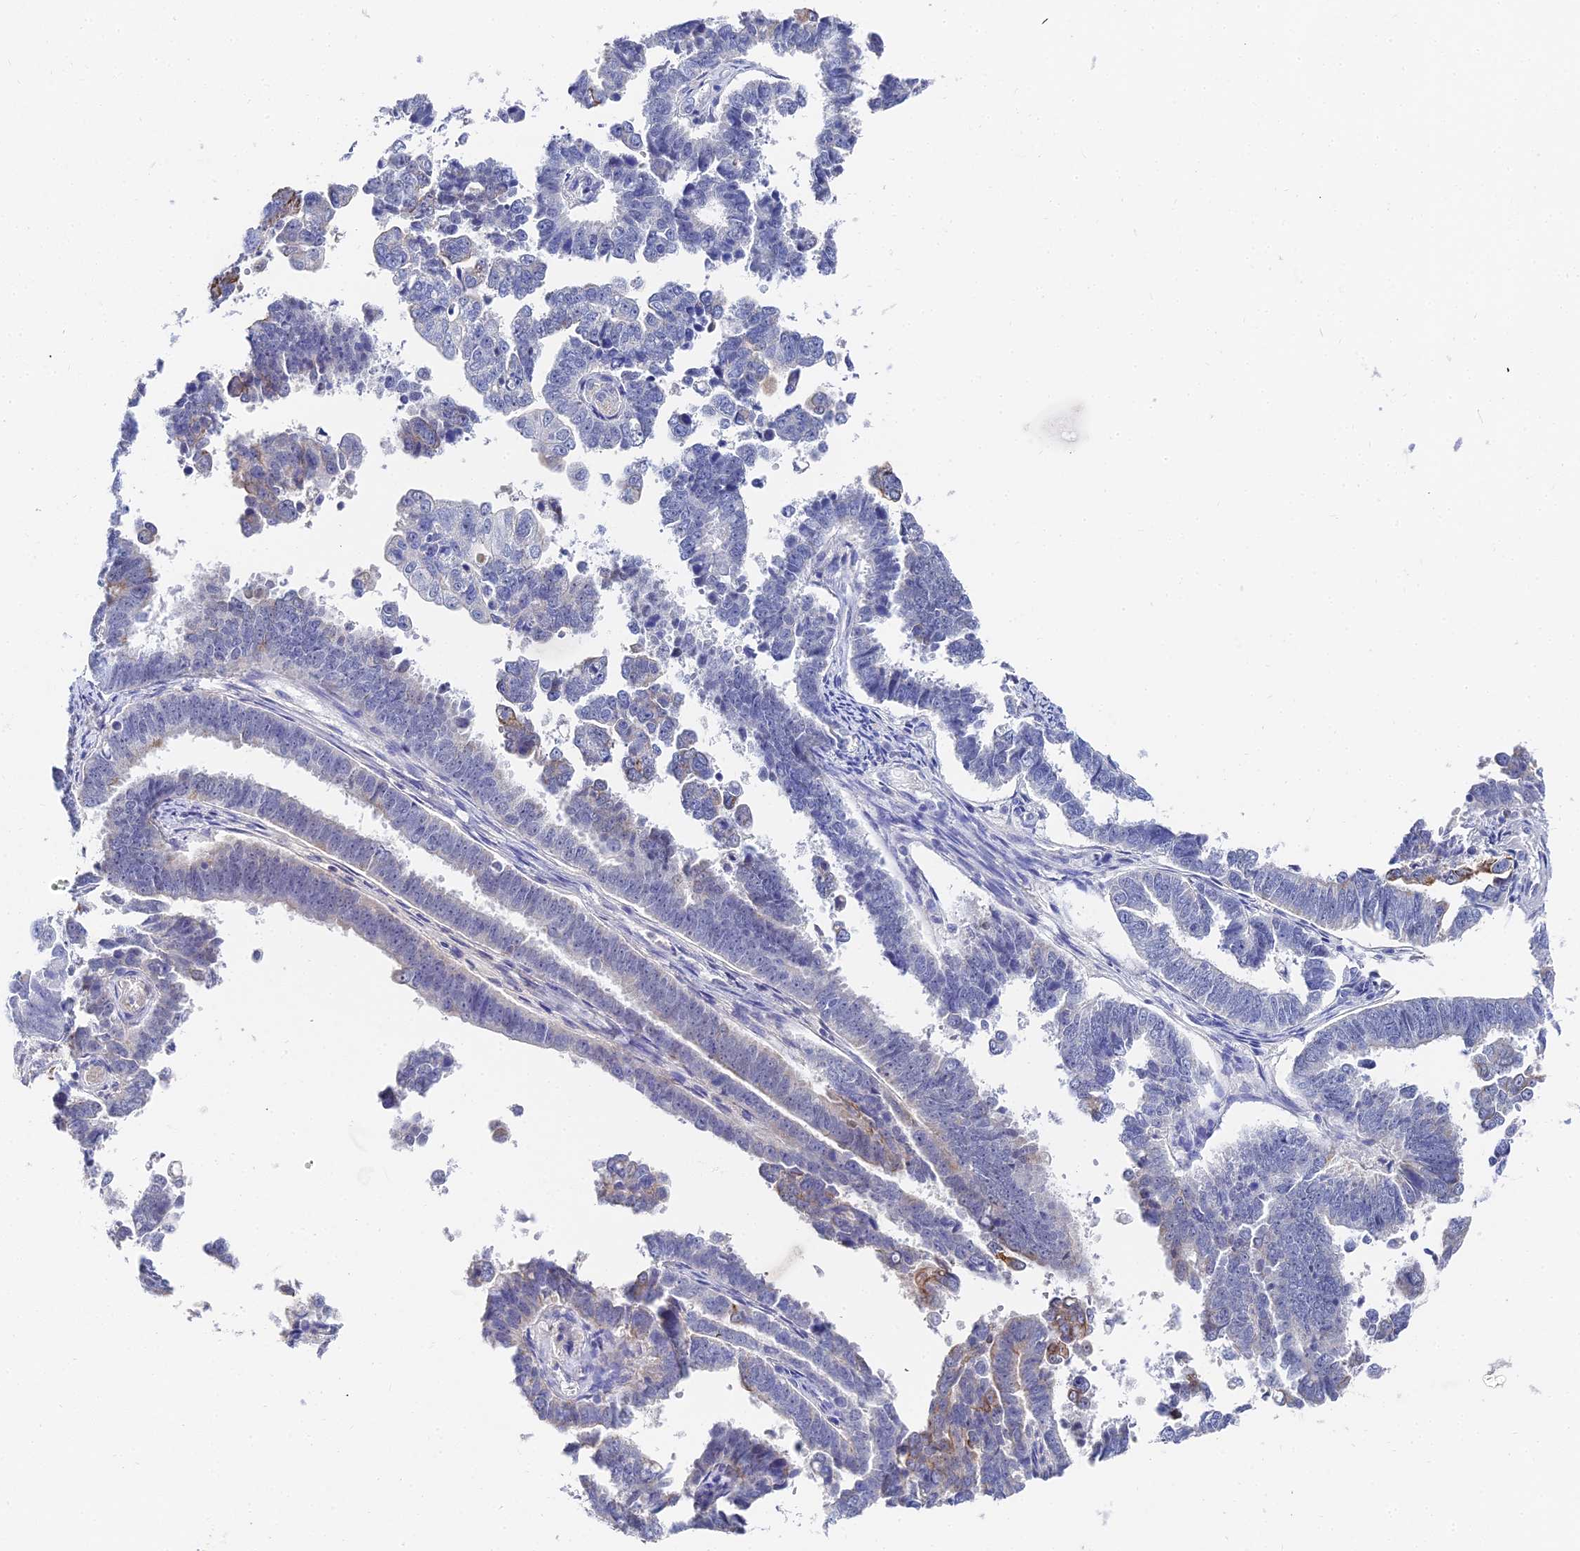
{"staining": {"intensity": "moderate", "quantity": "<25%", "location": "cytoplasmic/membranous"}, "tissue": "endometrial cancer", "cell_type": "Tumor cells", "image_type": "cancer", "snomed": [{"axis": "morphology", "description": "Adenocarcinoma, NOS"}, {"axis": "topography", "description": "Endometrium"}], "caption": "Moderate cytoplasmic/membranous protein staining is seen in about <25% of tumor cells in endometrial cancer. (DAB (3,3'-diaminobenzidine) IHC with brightfield microscopy, high magnification).", "gene": "KRT17", "patient": {"sex": "female", "age": 75}}